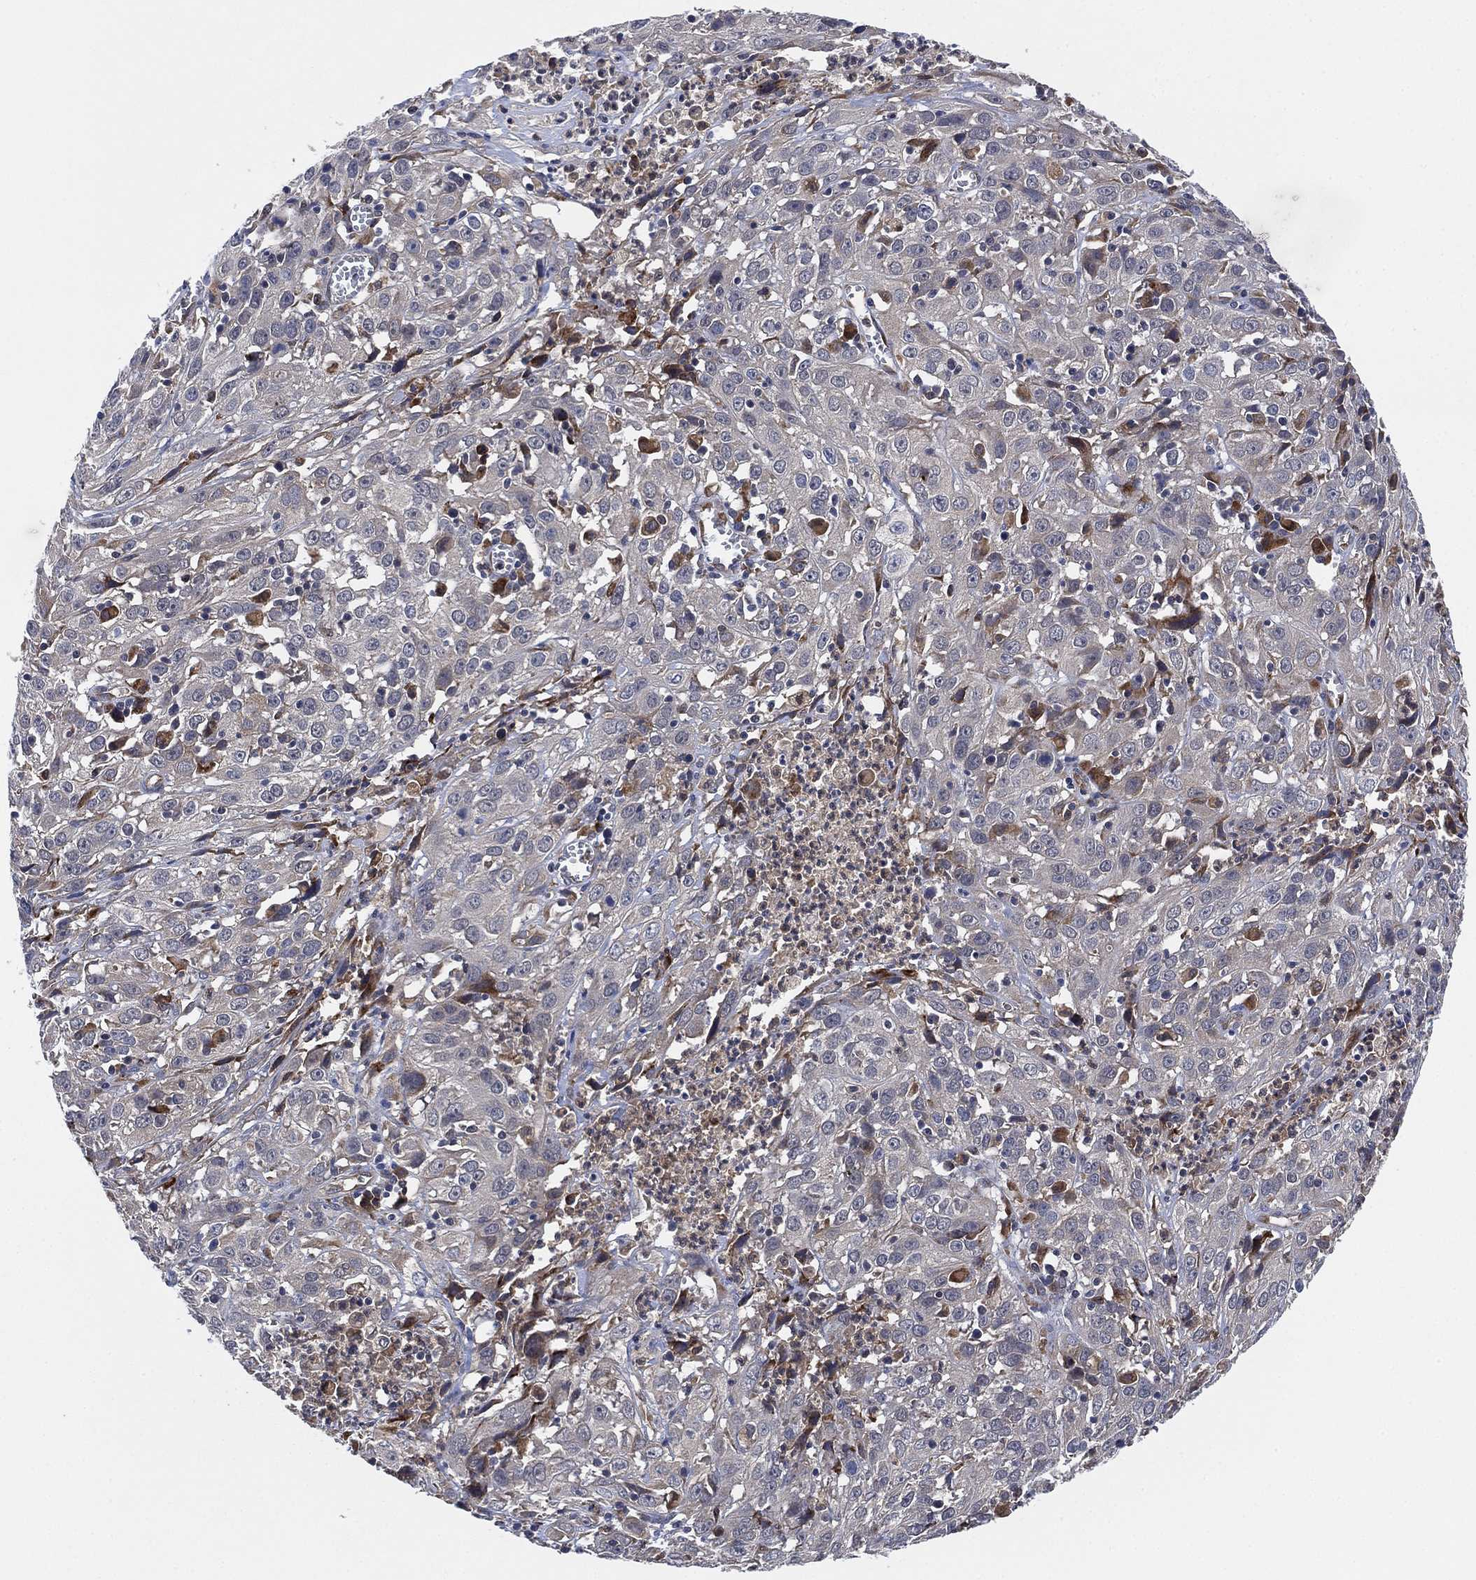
{"staining": {"intensity": "negative", "quantity": "none", "location": "none"}, "tissue": "cervical cancer", "cell_type": "Tumor cells", "image_type": "cancer", "snomed": [{"axis": "morphology", "description": "Squamous cell carcinoma, NOS"}, {"axis": "topography", "description": "Cervix"}], "caption": "Immunohistochemistry (IHC) of squamous cell carcinoma (cervical) demonstrates no staining in tumor cells.", "gene": "FES", "patient": {"sex": "female", "age": 32}}